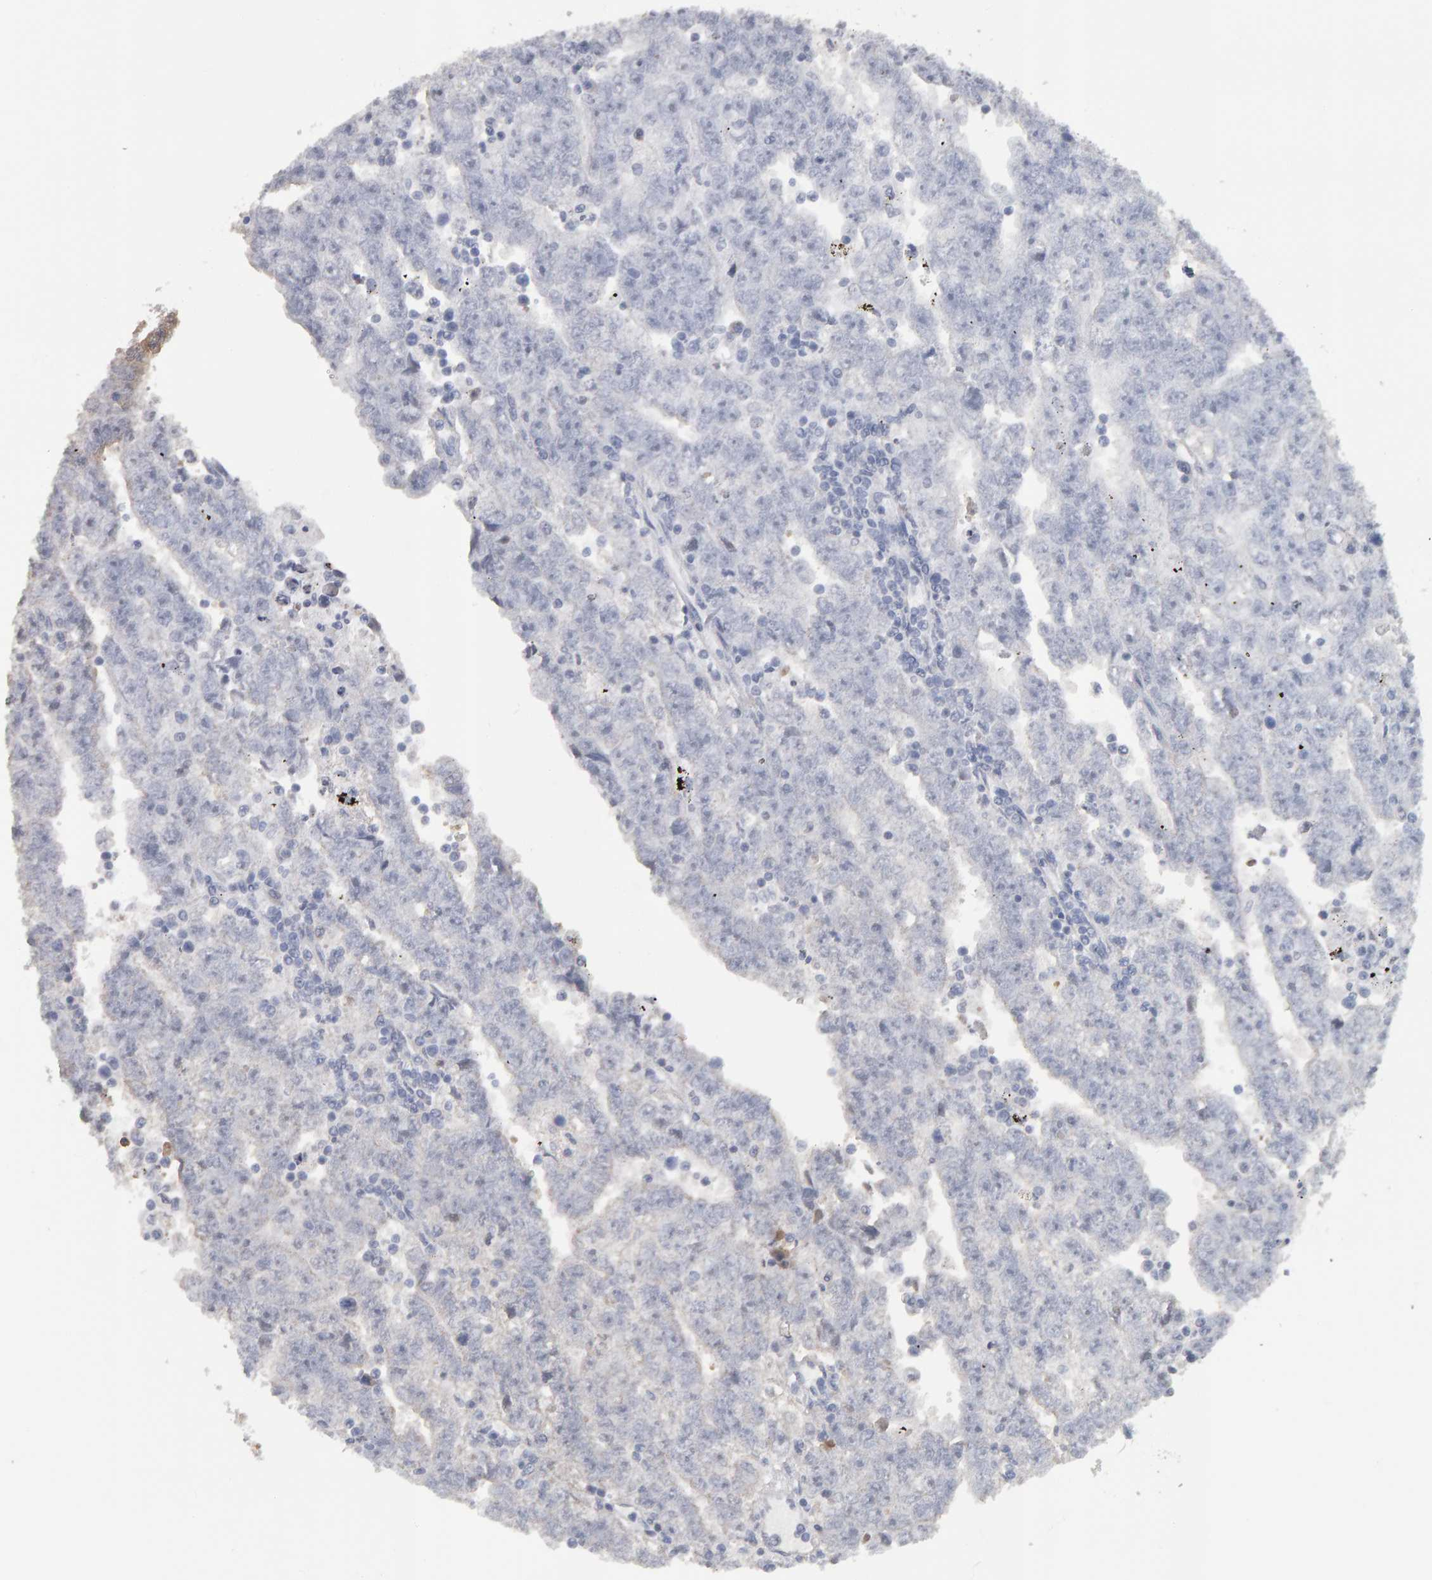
{"staining": {"intensity": "negative", "quantity": "none", "location": "none"}, "tissue": "testis cancer", "cell_type": "Tumor cells", "image_type": "cancer", "snomed": [{"axis": "morphology", "description": "Carcinoma, Embryonal, NOS"}, {"axis": "topography", "description": "Testis"}], "caption": "Embryonal carcinoma (testis) stained for a protein using immunohistochemistry demonstrates no positivity tumor cells.", "gene": "CTH", "patient": {"sex": "male", "age": 25}}